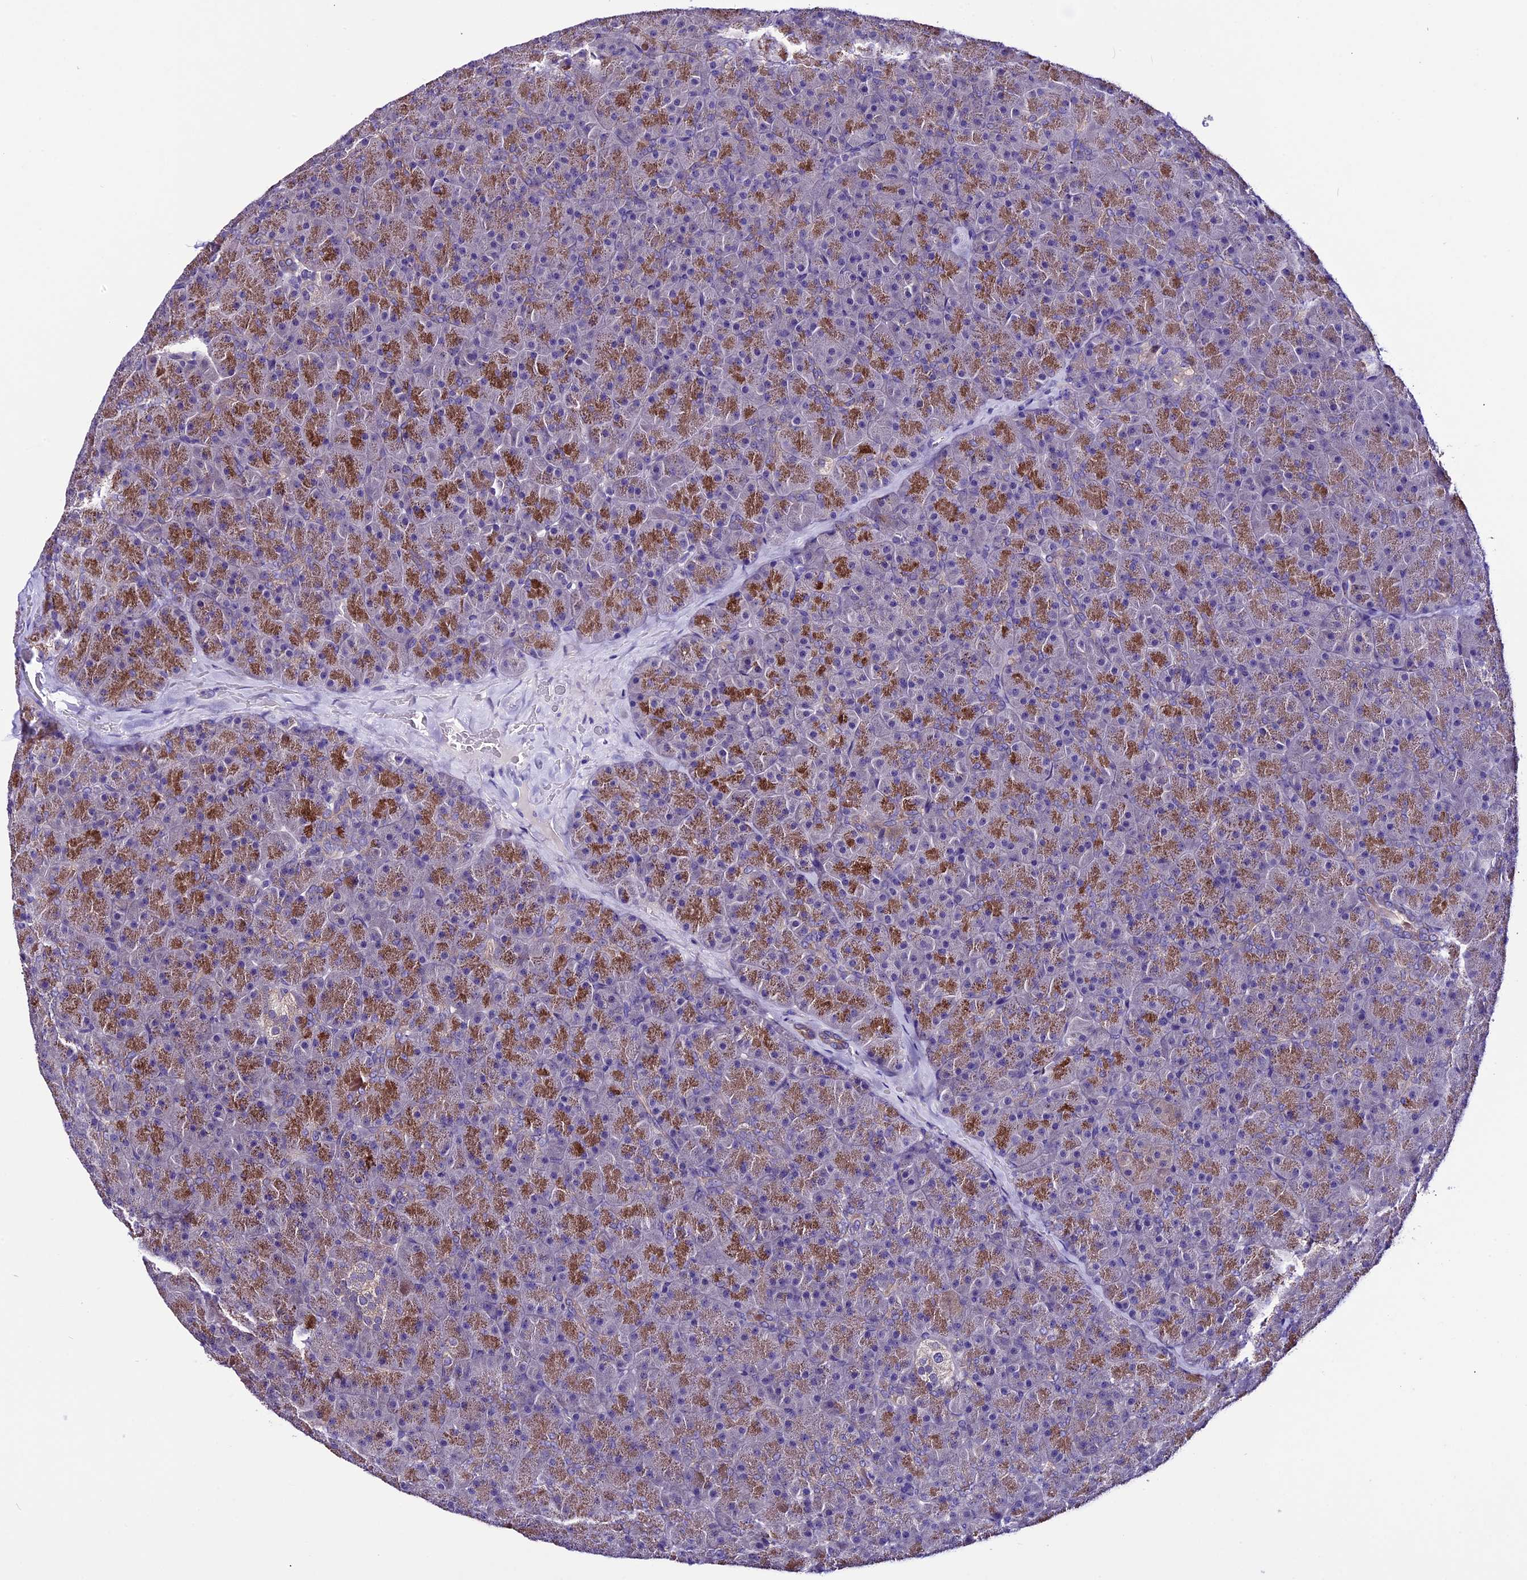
{"staining": {"intensity": "strong", "quantity": "25%-75%", "location": "cytoplasmic/membranous"}, "tissue": "pancreas", "cell_type": "Exocrine glandular cells", "image_type": "normal", "snomed": [{"axis": "morphology", "description": "Normal tissue, NOS"}, {"axis": "topography", "description": "Pancreas"}], "caption": "The photomicrograph reveals immunohistochemical staining of benign pancreas. There is strong cytoplasmic/membranous expression is seen in about 25%-75% of exocrine glandular cells.", "gene": "XKR7", "patient": {"sex": "male", "age": 36}}